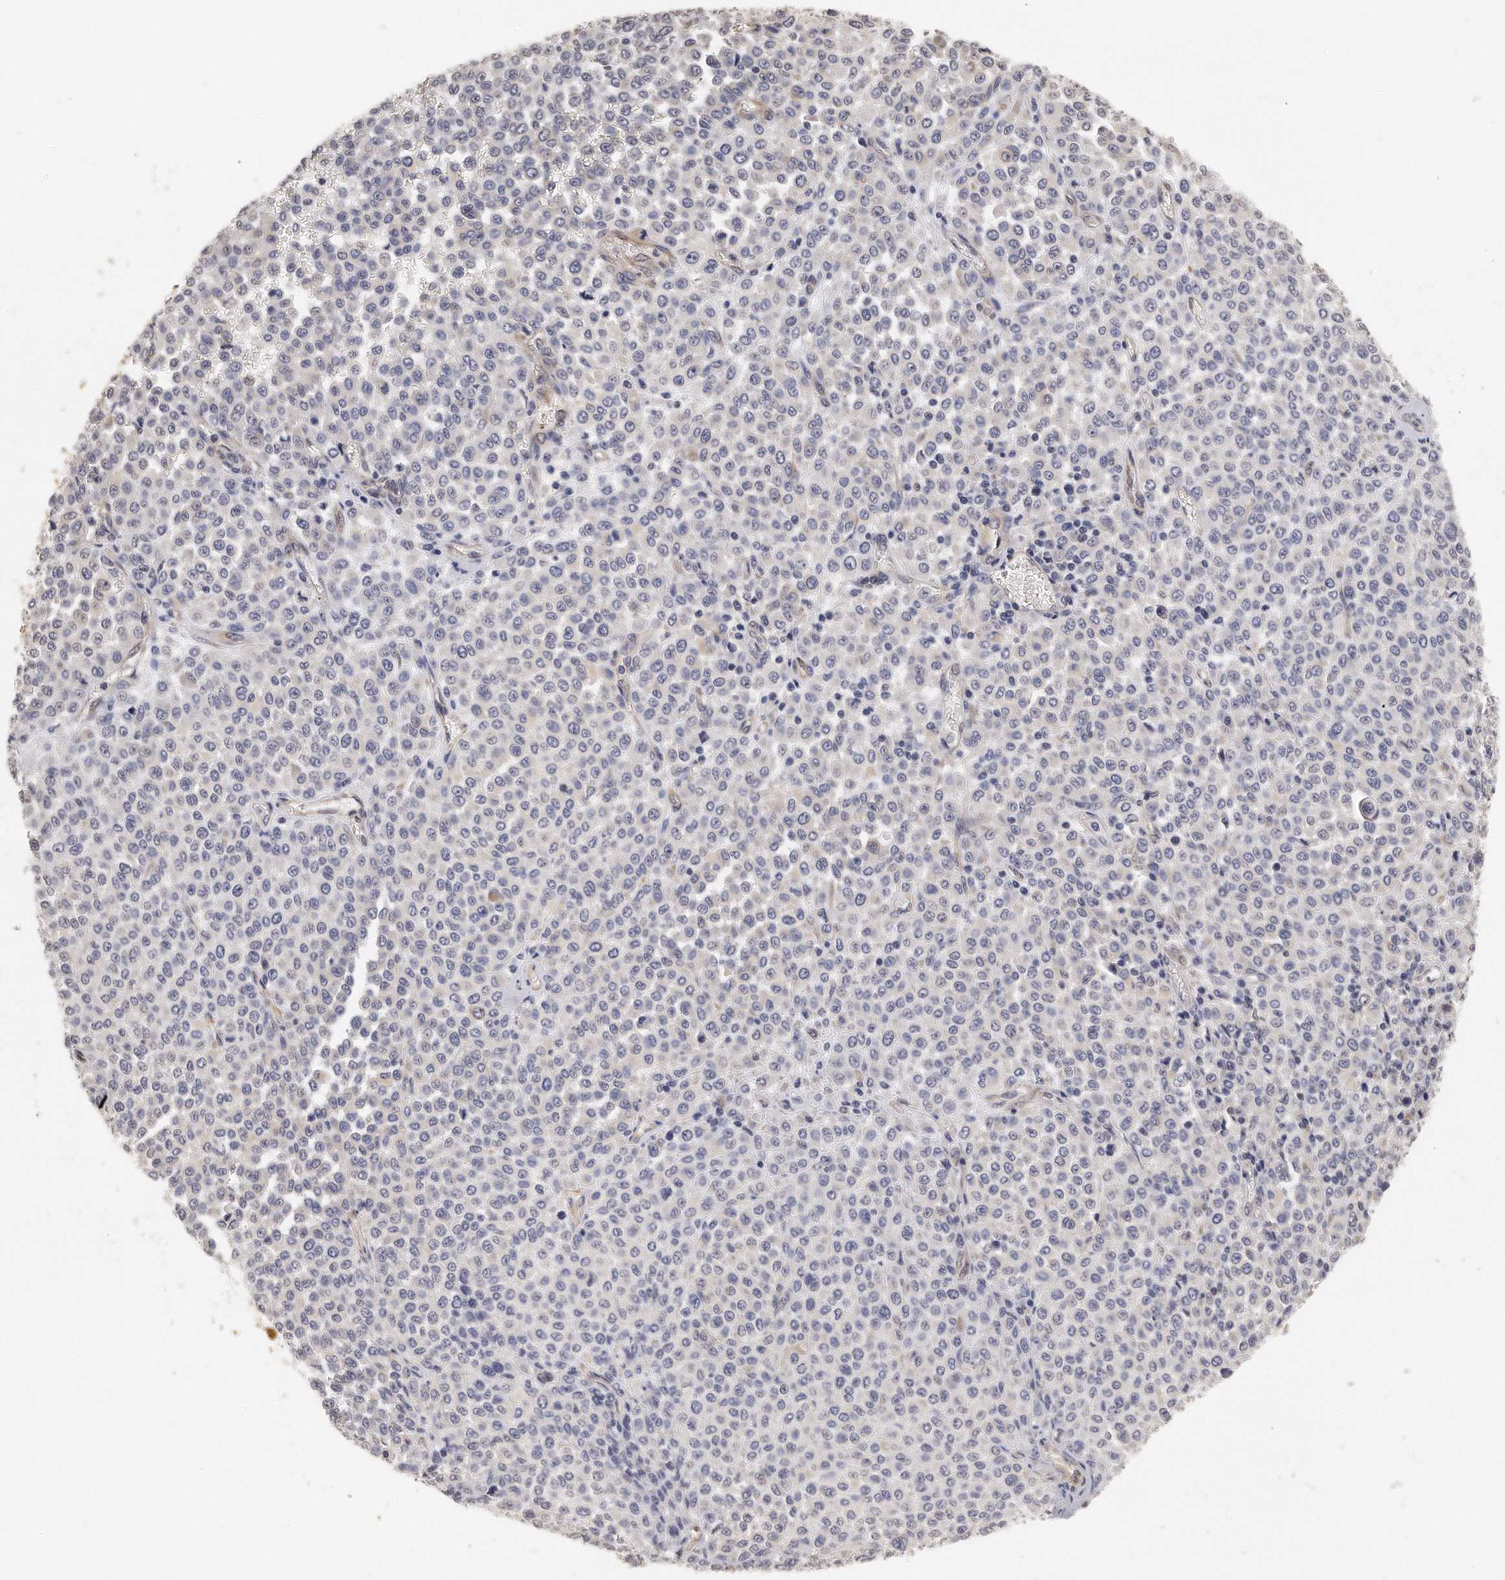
{"staining": {"intensity": "negative", "quantity": "none", "location": "none"}, "tissue": "melanoma", "cell_type": "Tumor cells", "image_type": "cancer", "snomed": [{"axis": "morphology", "description": "Malignant melanoma, Metastatic site"}, {"axis": "topography", "description": "Pancreas"}], "caption": "Human melanoma stained for a protein using IHC displays no staining in tumor cells.", "gene": "CHST7", "patient": {"sex": "female", "age": 30}}